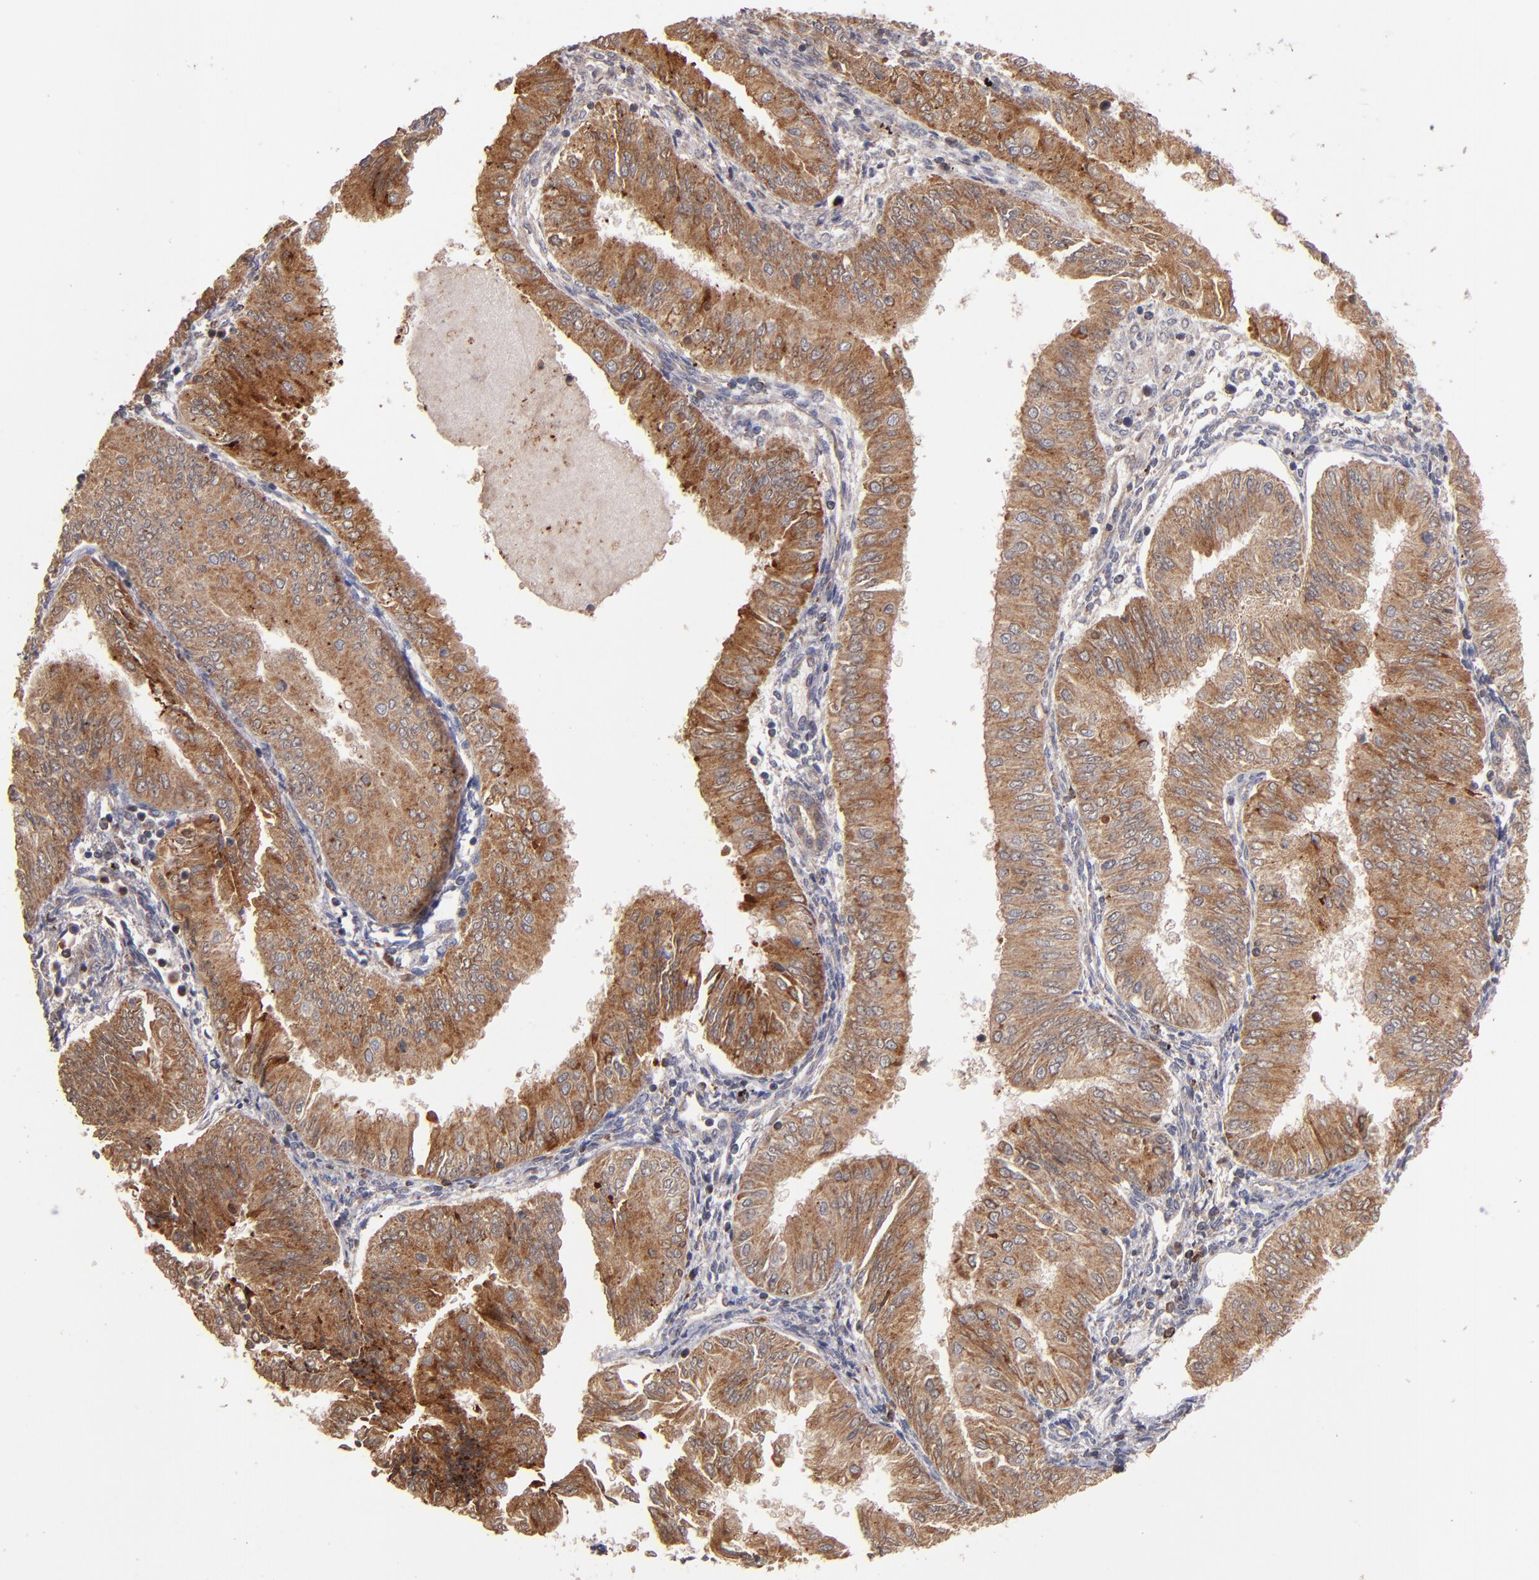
{"staining": {"intensity": "moderate", "quantity": ">75%", "location": "cytoplasmic/membranous"}, "tissue": "endometrial cancer", "cell_type": "Tumor cells", "image_type": "cancer", "snomed": [{"axis": "morphology", "description": "Adenocarcinoma, NOS"}, {"axis": "topography", "description": "Endometrium"}], "caption": "Human endometrial cancer stained with a protein marker displays moderate staining in tumor cells.", "gene": "DIABLO", "patient": {"sex": "female", "age": 53}}